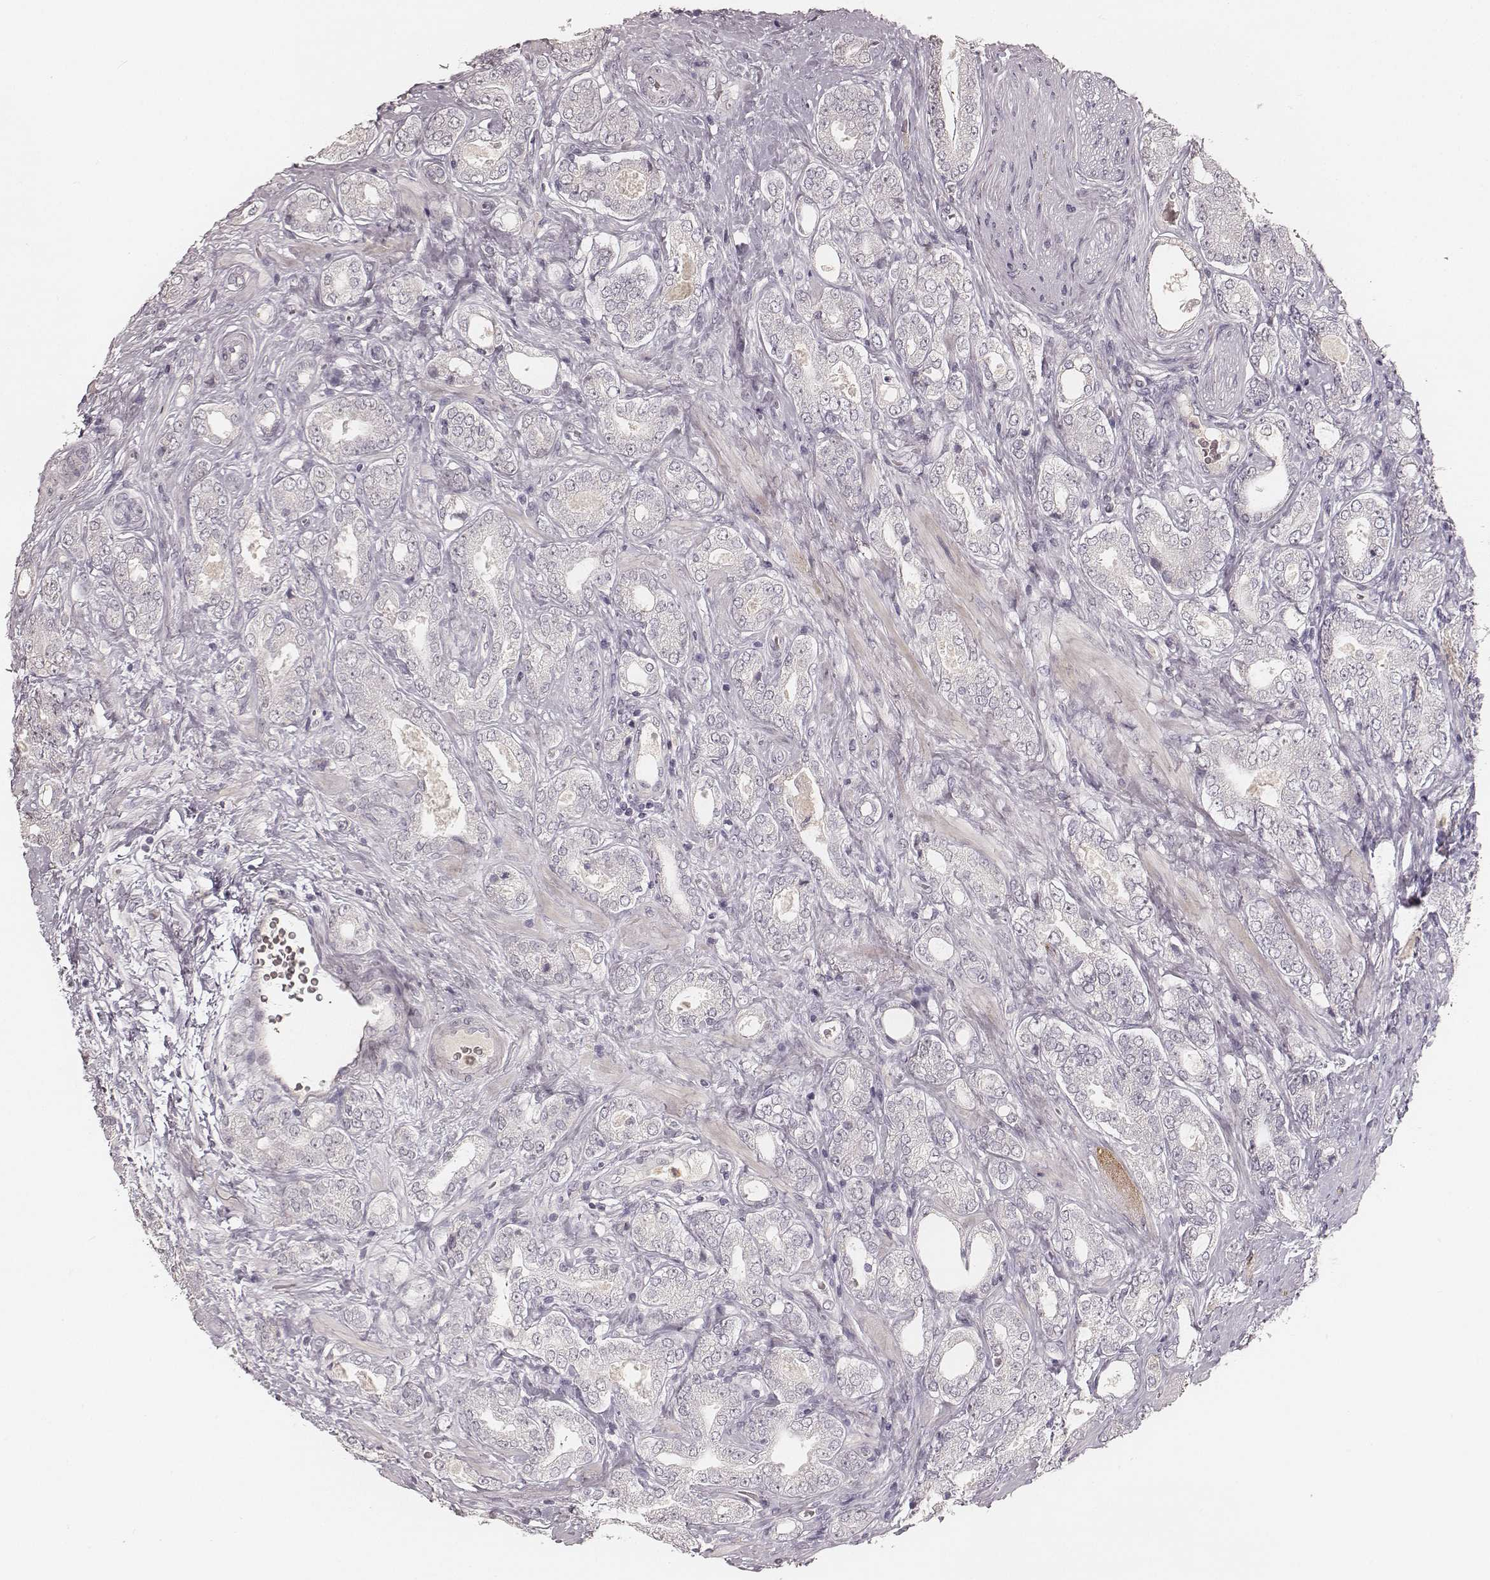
{"staining": {"intensity": "negative", "quantity": "none", "location": "none"}, "tissue": "prostate cancer", "cell_type": "Tumor cells", "image_type": "cancer", "snomed": [{"axis": "morphology", "description": "Adenocarcinoma, NOS"}, {"axis": "topography", "description": "Prostate"}], "caption": "Adenocarcinoma (prostate) stained for a protein using IHC exhibits no positivity tumor cells.", "gene": "MADCAM1", "patient": {"sex": "male", "age": 64}}